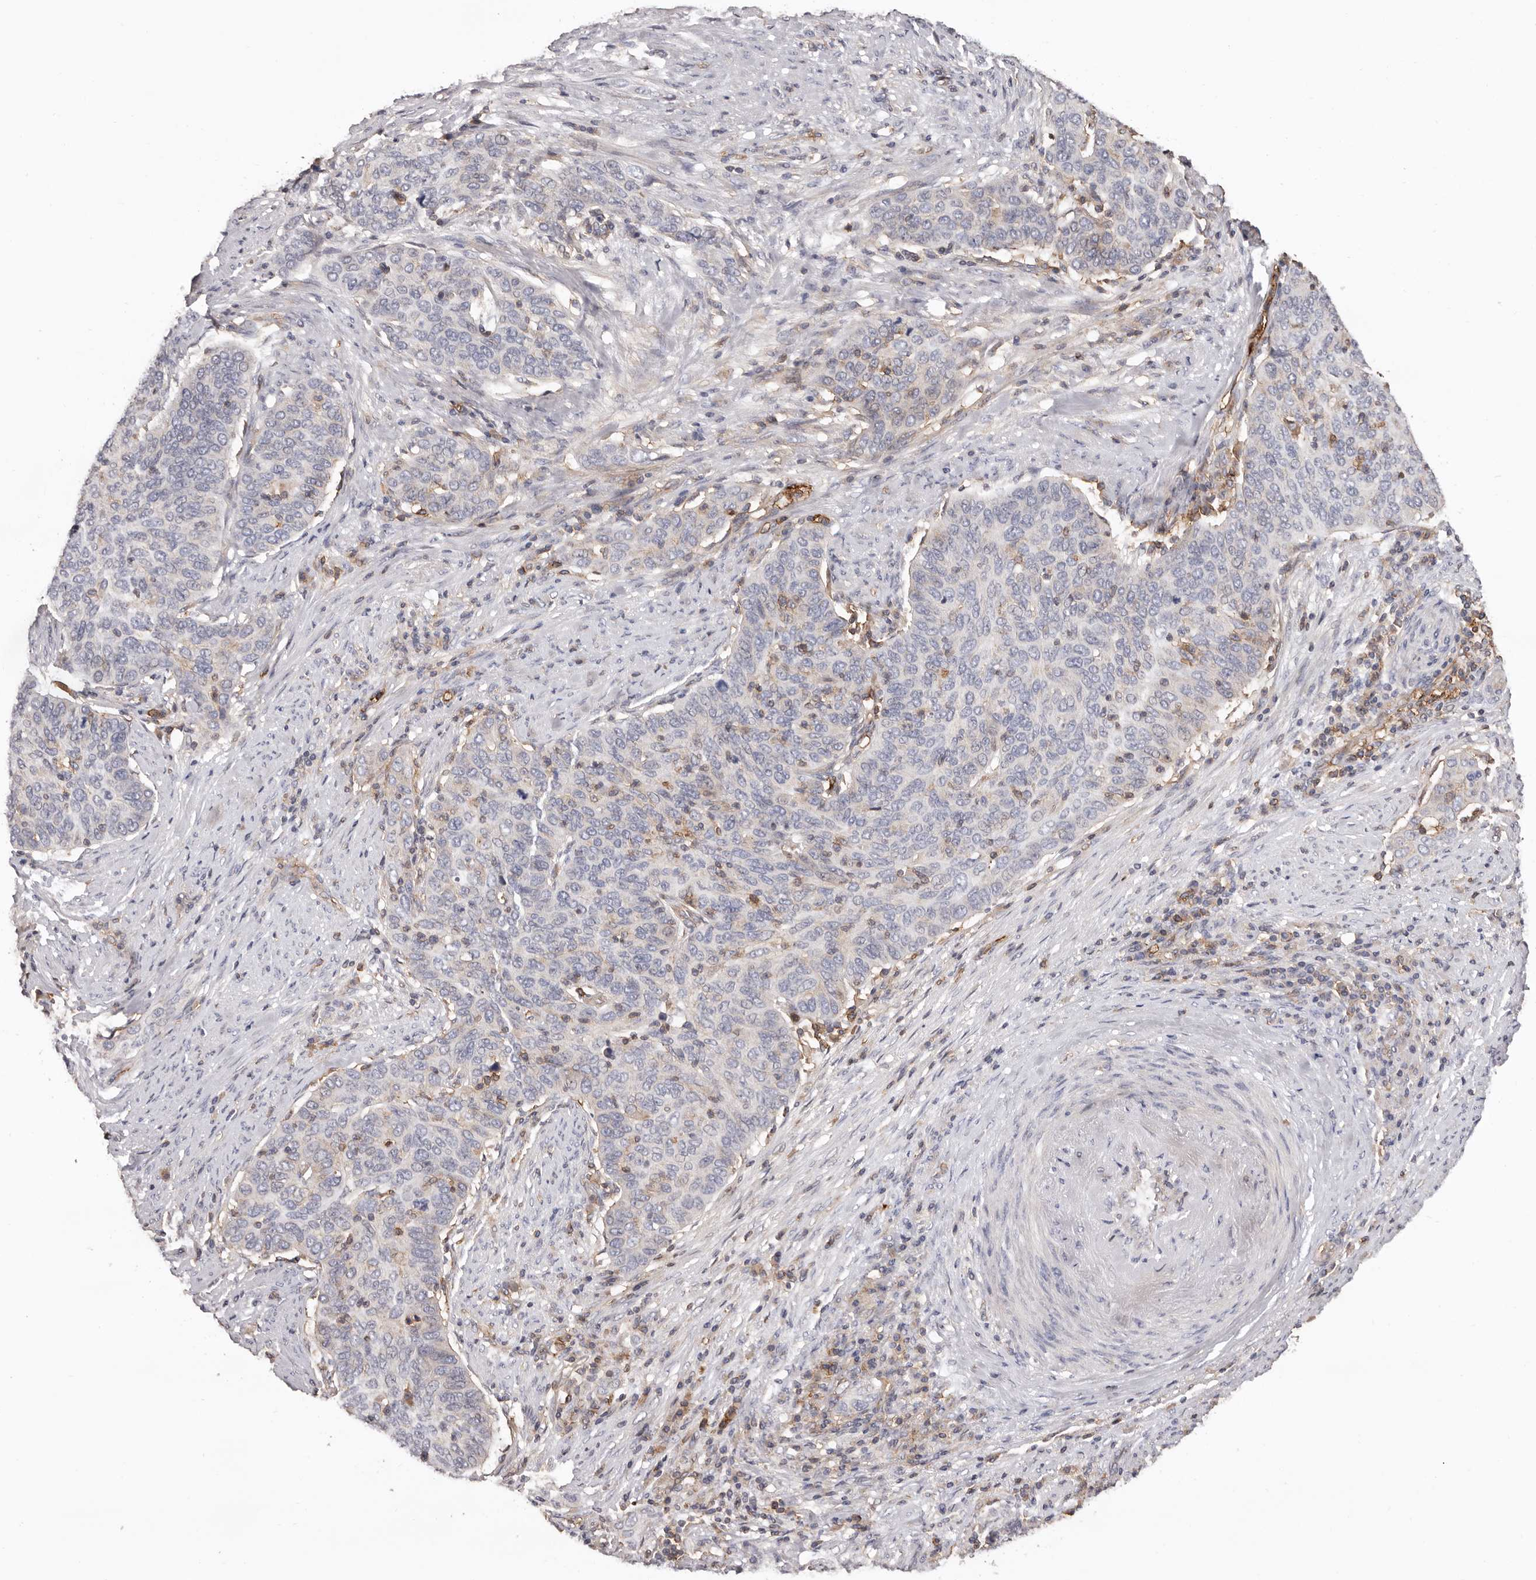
{"staining": {"intensity": "negative", "quantity": "none", "location": "none"}, "tissue": "cervical cancer", "cell_type": "Tumor cells", "image_type": "cancer", "snomed": [{"axis": "morphology", "description": "Squamous cell carcinoma, NOS"}, {"axis": "topography", "description": "Cervix"}], "caption": "Immunohistochemistry (IHC) photomicrograph of cervical cancer (squamous cell carcinoma) stained for a protein (brown), which reveals no expression in tumor cells.", "gene": "MMACHC", "patient": {"sex": "female", "age": 60}}